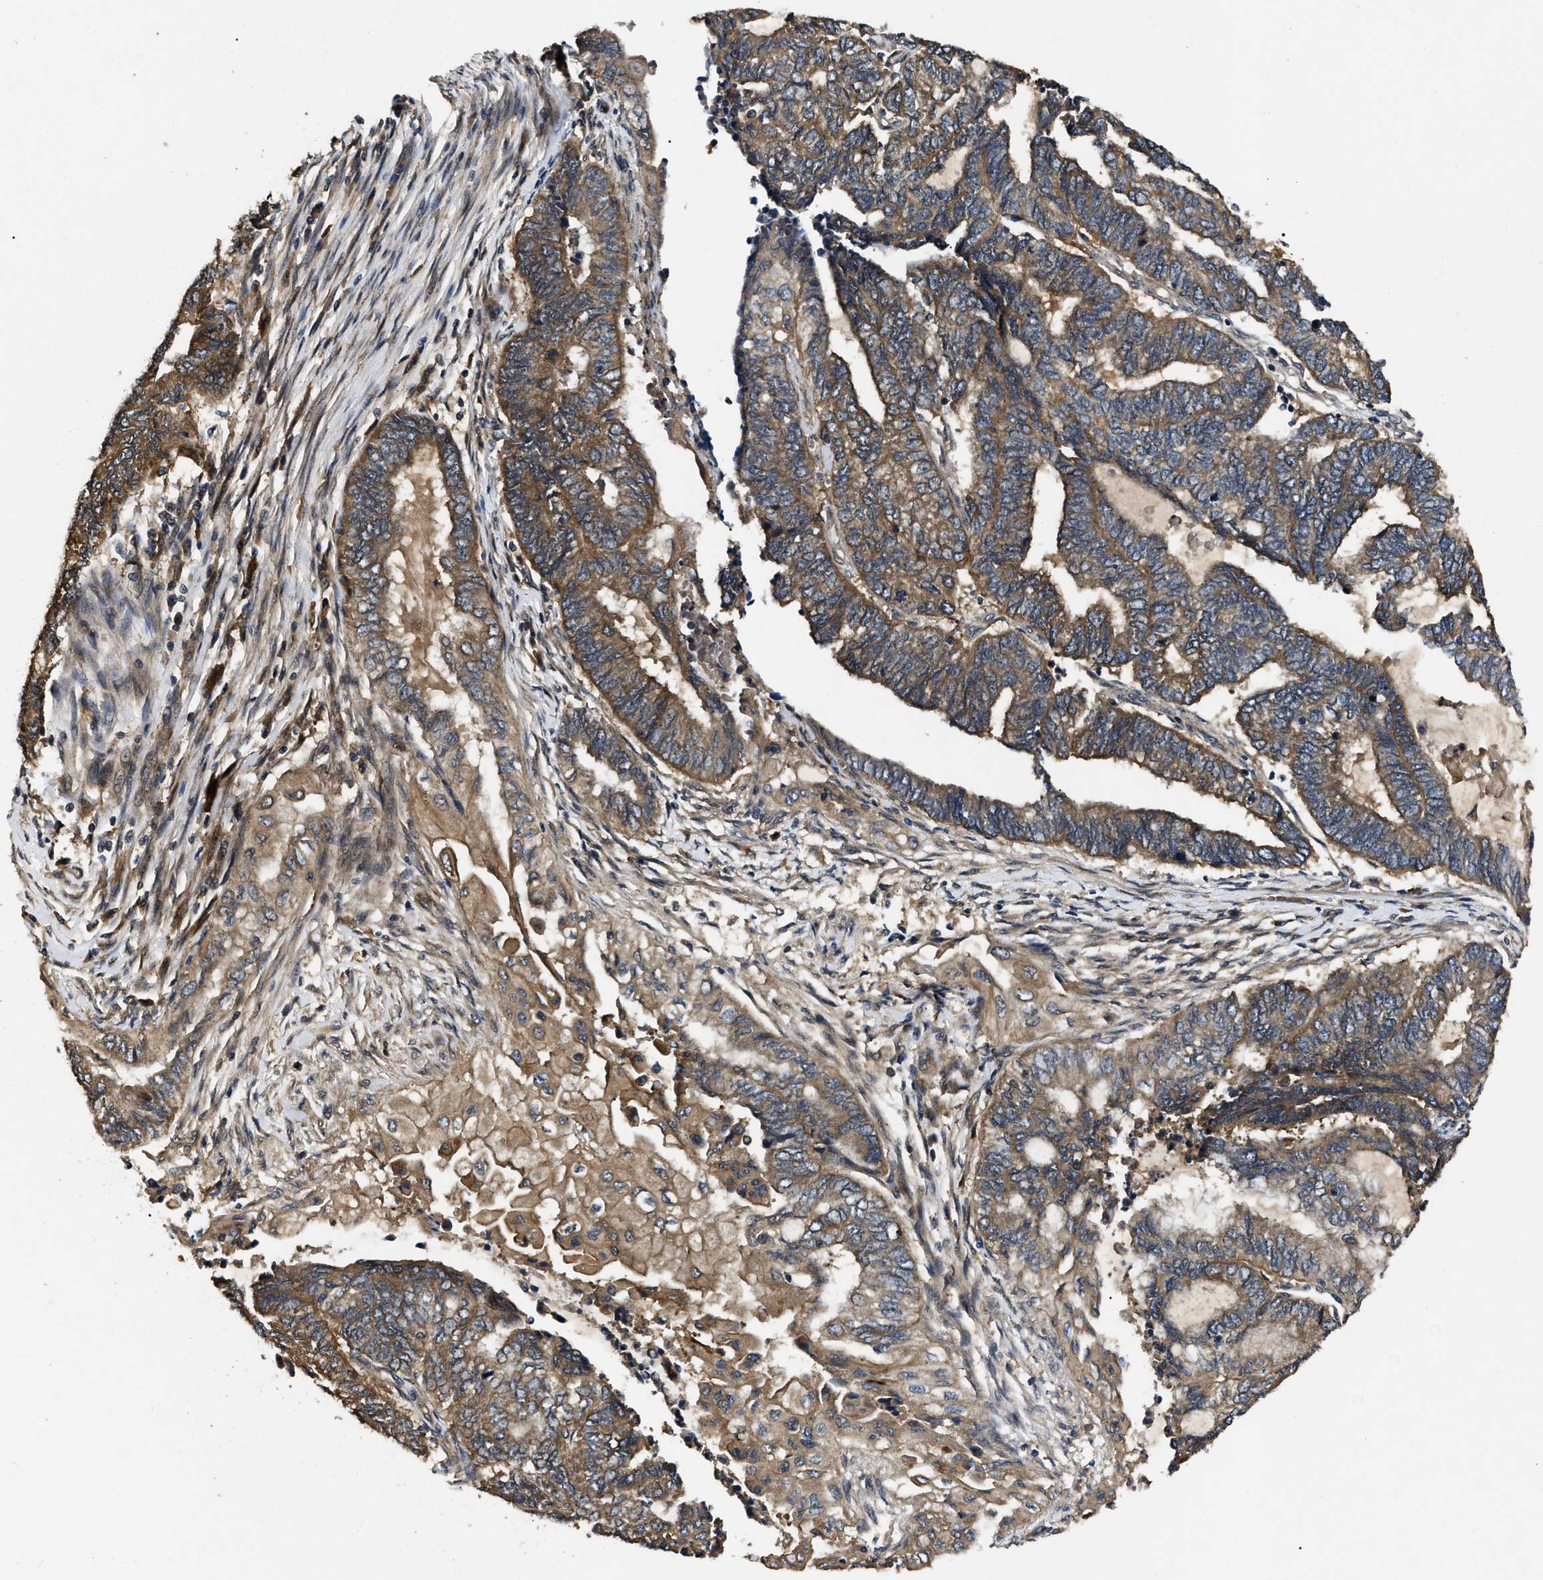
{"staining": {"intensity": "moderate", "quantity": ">75%", "location": "cytoplasmic/membranous"}, "tissue": "endometrial cancer", "cell_type": "Tumor cells", "image_type": "cancer", "snomed": [{"axis": "morphology", "description": "Adenocarcinoma, NOS"}, {"axis": "topography", "description": "Uterus"}, {"axis": "topography", "description": "Endometrium"}], "caption": "Brown immunohistochemical staining in endometrial adenocarcinoma reveals moderate cytoplasmic/membranous expression in approximately >75% of tumor cells. Using DAB (3,3'-diaminobenzidine) (brown) and hematoxylin (blue) stains, captured at high magnification using brightfield microscopy.", "gene": "PPWD1", "patient": {"sex": "female", "age": 70}}